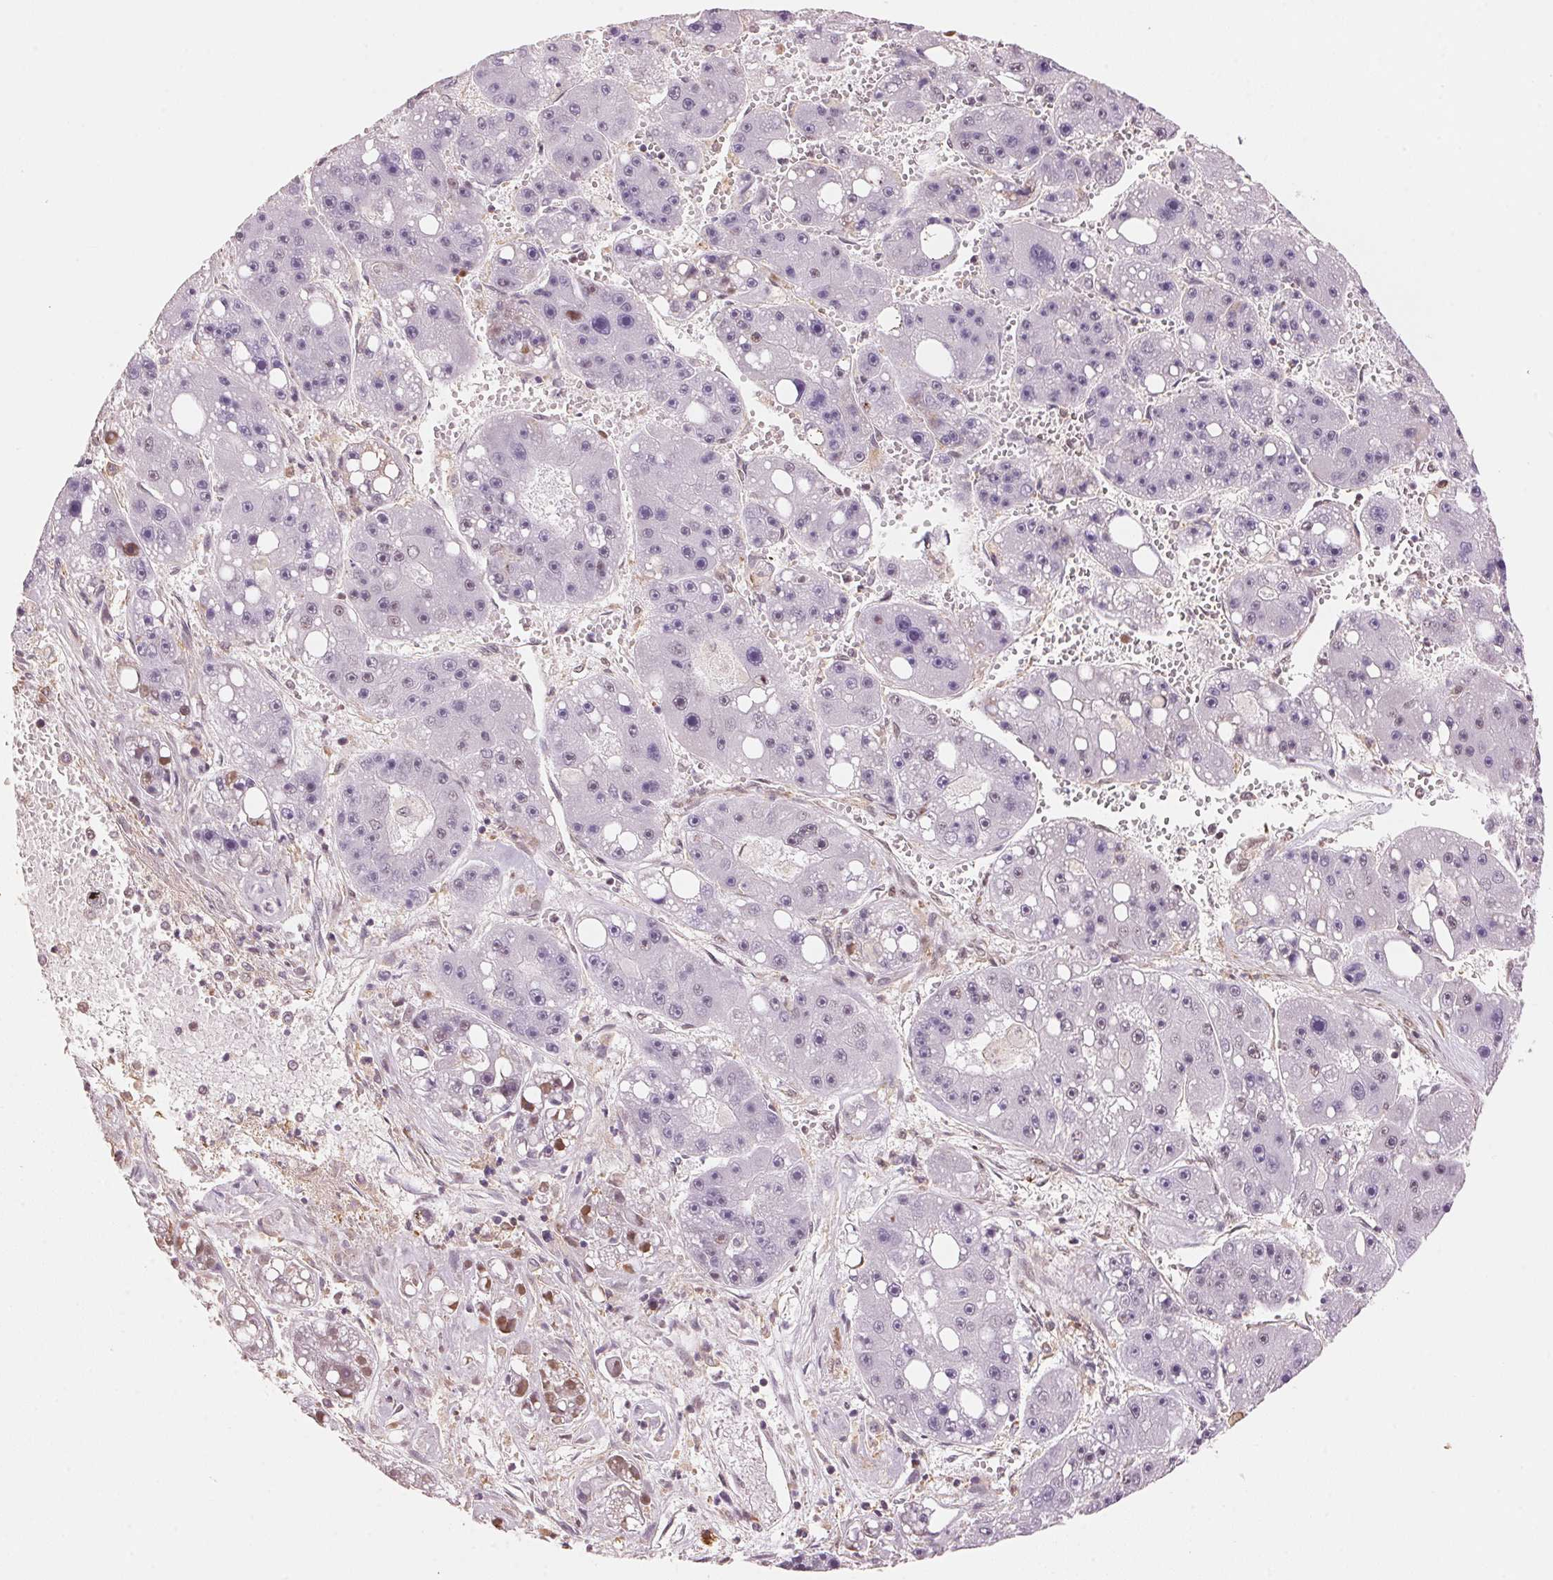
{"staining": {"intensity": "weak", "quantity": "<25%", "location": "nuclear"}, "tissue": "liver cancer", "cell_type": "Tumor cells", "image_type": "cancer", "snomed": [{"axis": "morphology", "description": "Carcinoma, Hepatocellular, NOS"}, {"axis": "topography", "description": "Liver"}], "caption": "An immunohistochemistry photomicrograph of liver cancer is shown. There is no staining in tumor cells of liver cancer.", "gene": "HNRNPDL", "patient": {"sex": "female", "age": 61}}